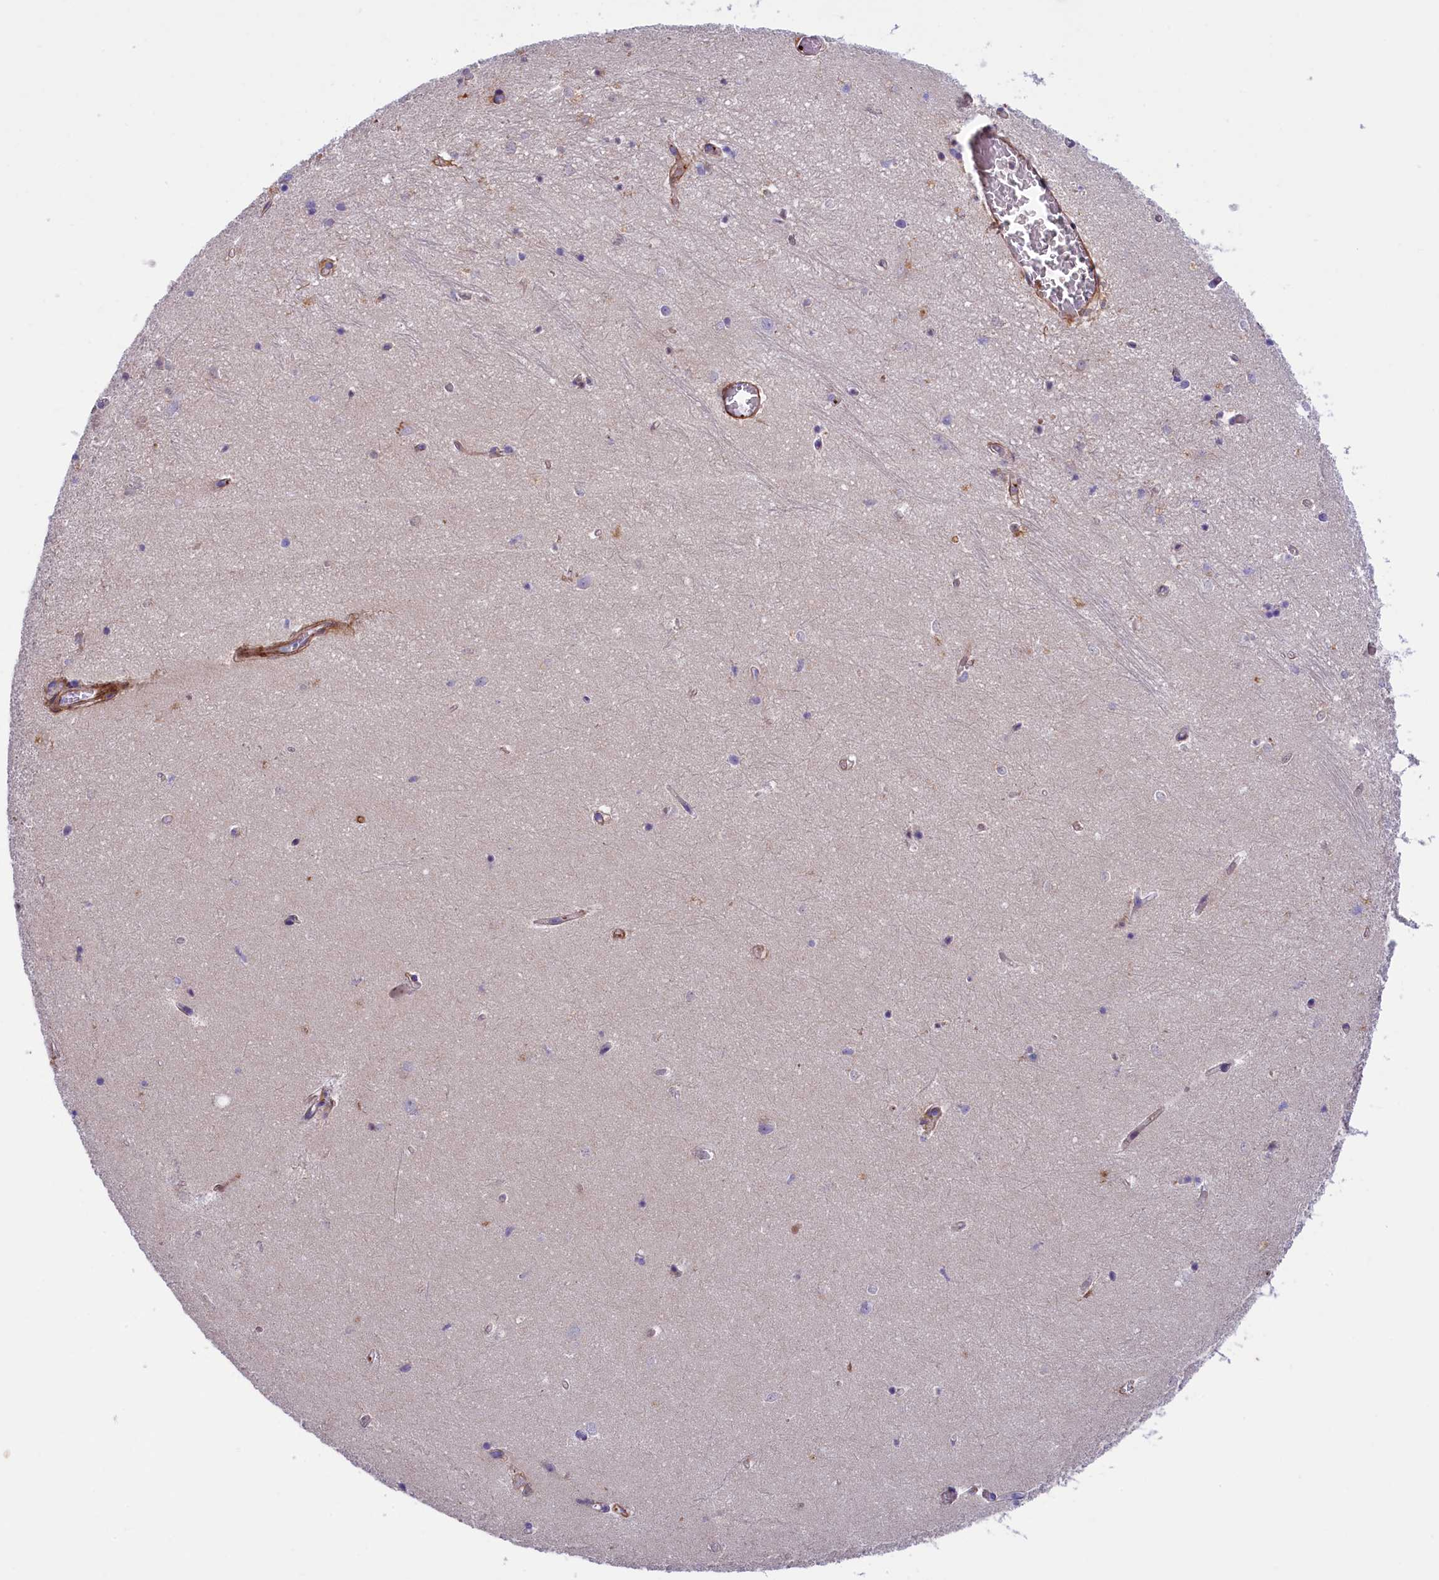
{"staining": {"intensity": "negative", "quantity": "none", "location": "none"}, "tissue": "hippocampus", "cell_type": "Glial cells", "image_type": "normal", "snomed": [{"axis": "morphology", "description": "Normal tissue, NOS"}, {"axis": "topography", "description": "Hippocampus"}], "caption": "The histopathology image shows no staining of glial cells in normal hippocampus. (DAB (3,3'-diaminobenzidine) IHC with hematoxylin counter stain).", "gene": "LOXL1", "patient": {"sex": "female", "age": 64}}